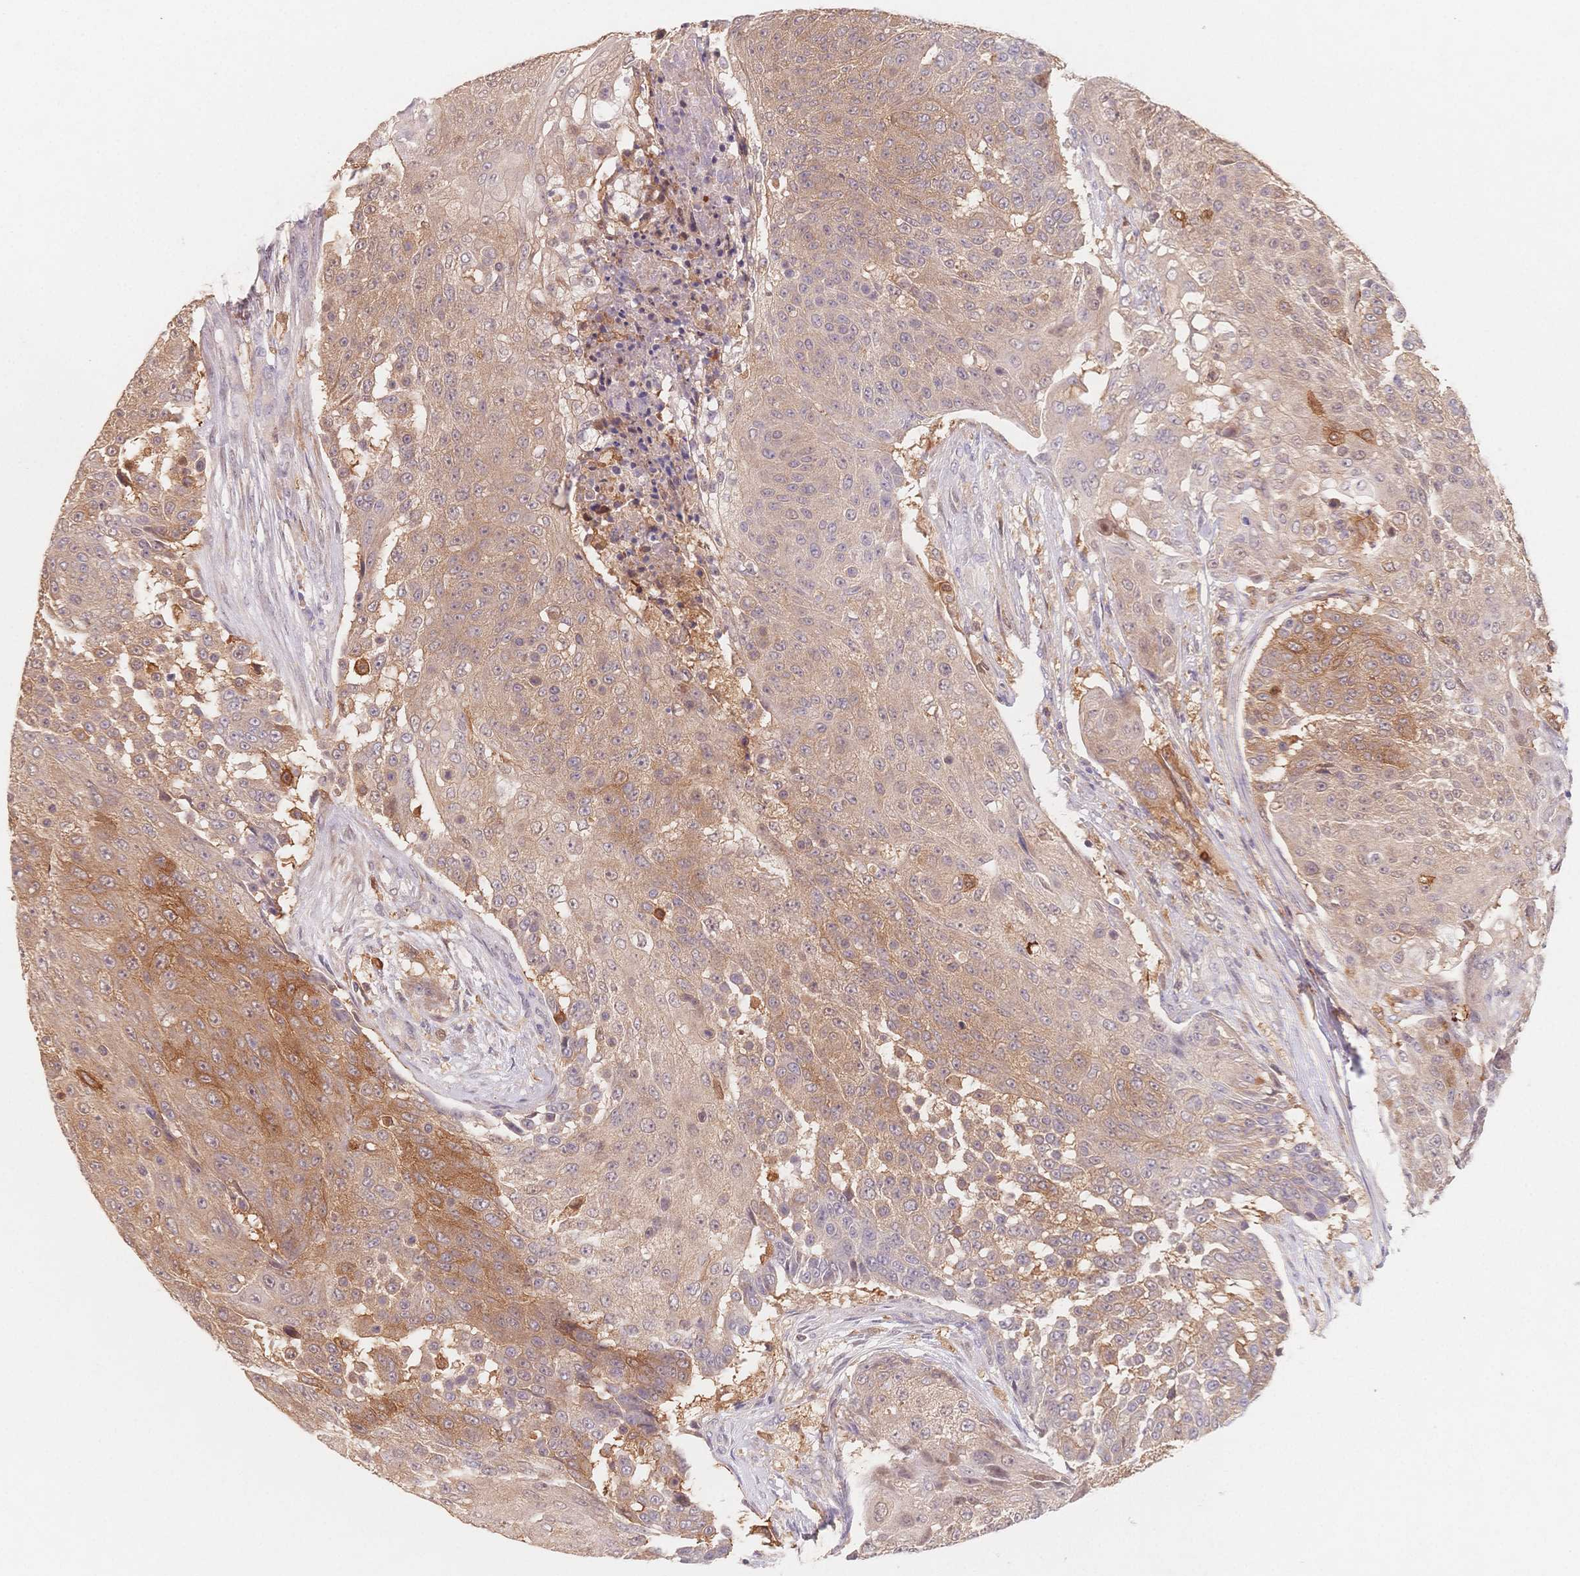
{"staining": {"intensity": "moderate", "quantity": "<25%", "location": "cytoplasmic/membranous"}, "tissue": "urothelial cancer", "cell_type": "Tumor cells", "image_type": "cancer", "snomed": [{"axis": "morphology", "description": "Urothelial carcinoma, High grade"}, {"axis": "topography", "description": "Urinary bladder"}], "caption": "The micrograph exhibits a brown stain indicating the presence of a protein in the cytoplasmic/membranous of tumor cells in urothelial cancer.", "gene": "C12orf75", "patient": {"sex": "female", "age": 63}}